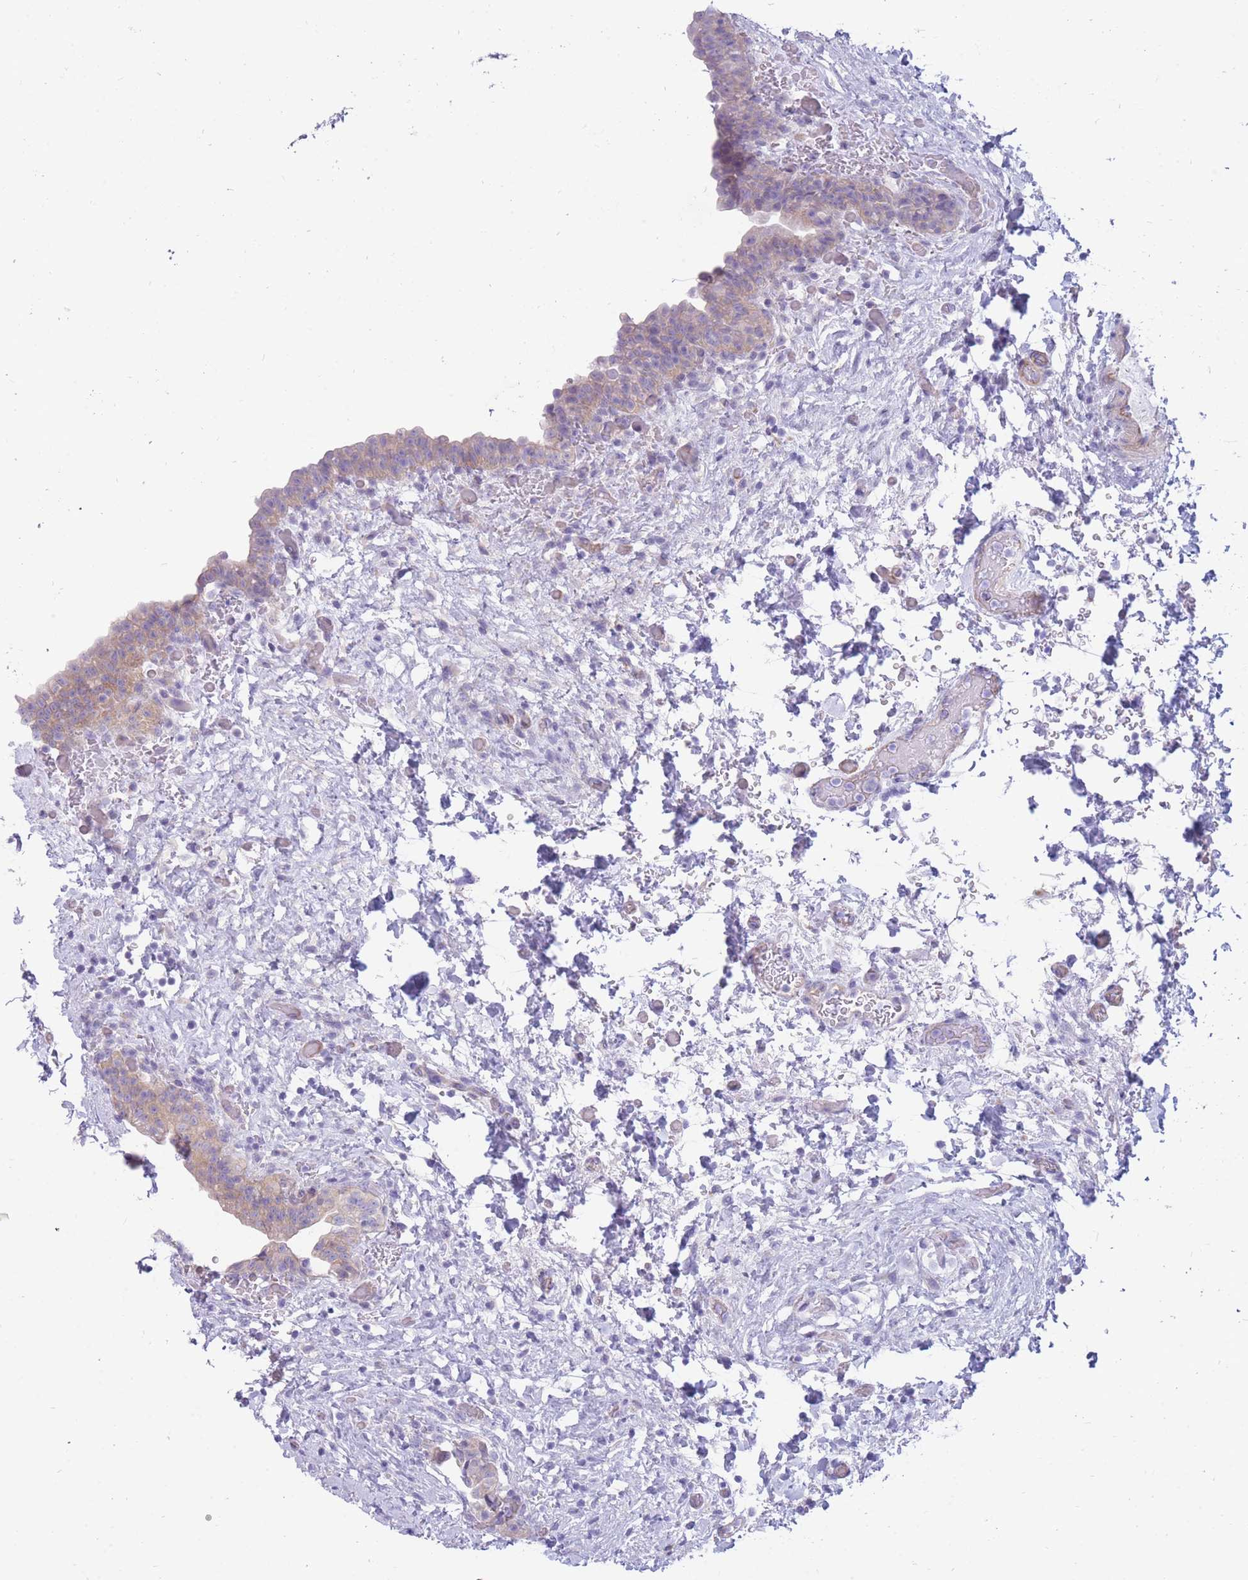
{"staining": {"intensity": "weak", "quantity": "25%-75%", "location": "cytoplasmic/membranous"}, "tissue": "urinary bladder", "cell_type": "Urothelial cells", "image_type": "normal", "snomed": [{"axis": "morphology", "description": "Normal tissue, NOS"}, {"axis": "topography", "description": "Urinary bladder"}], "caption": "Protein expression by immunohistochemistry (IHC) displays weak cytoplasmic/membranous staining in approximately 25%-75% of urothelial cells in normal urinary bladder. (Brightfield microscopy of DAB IHC at high magnification).", "gene": "MTSS2", "patient": {"sex": "male", "age": 69}}